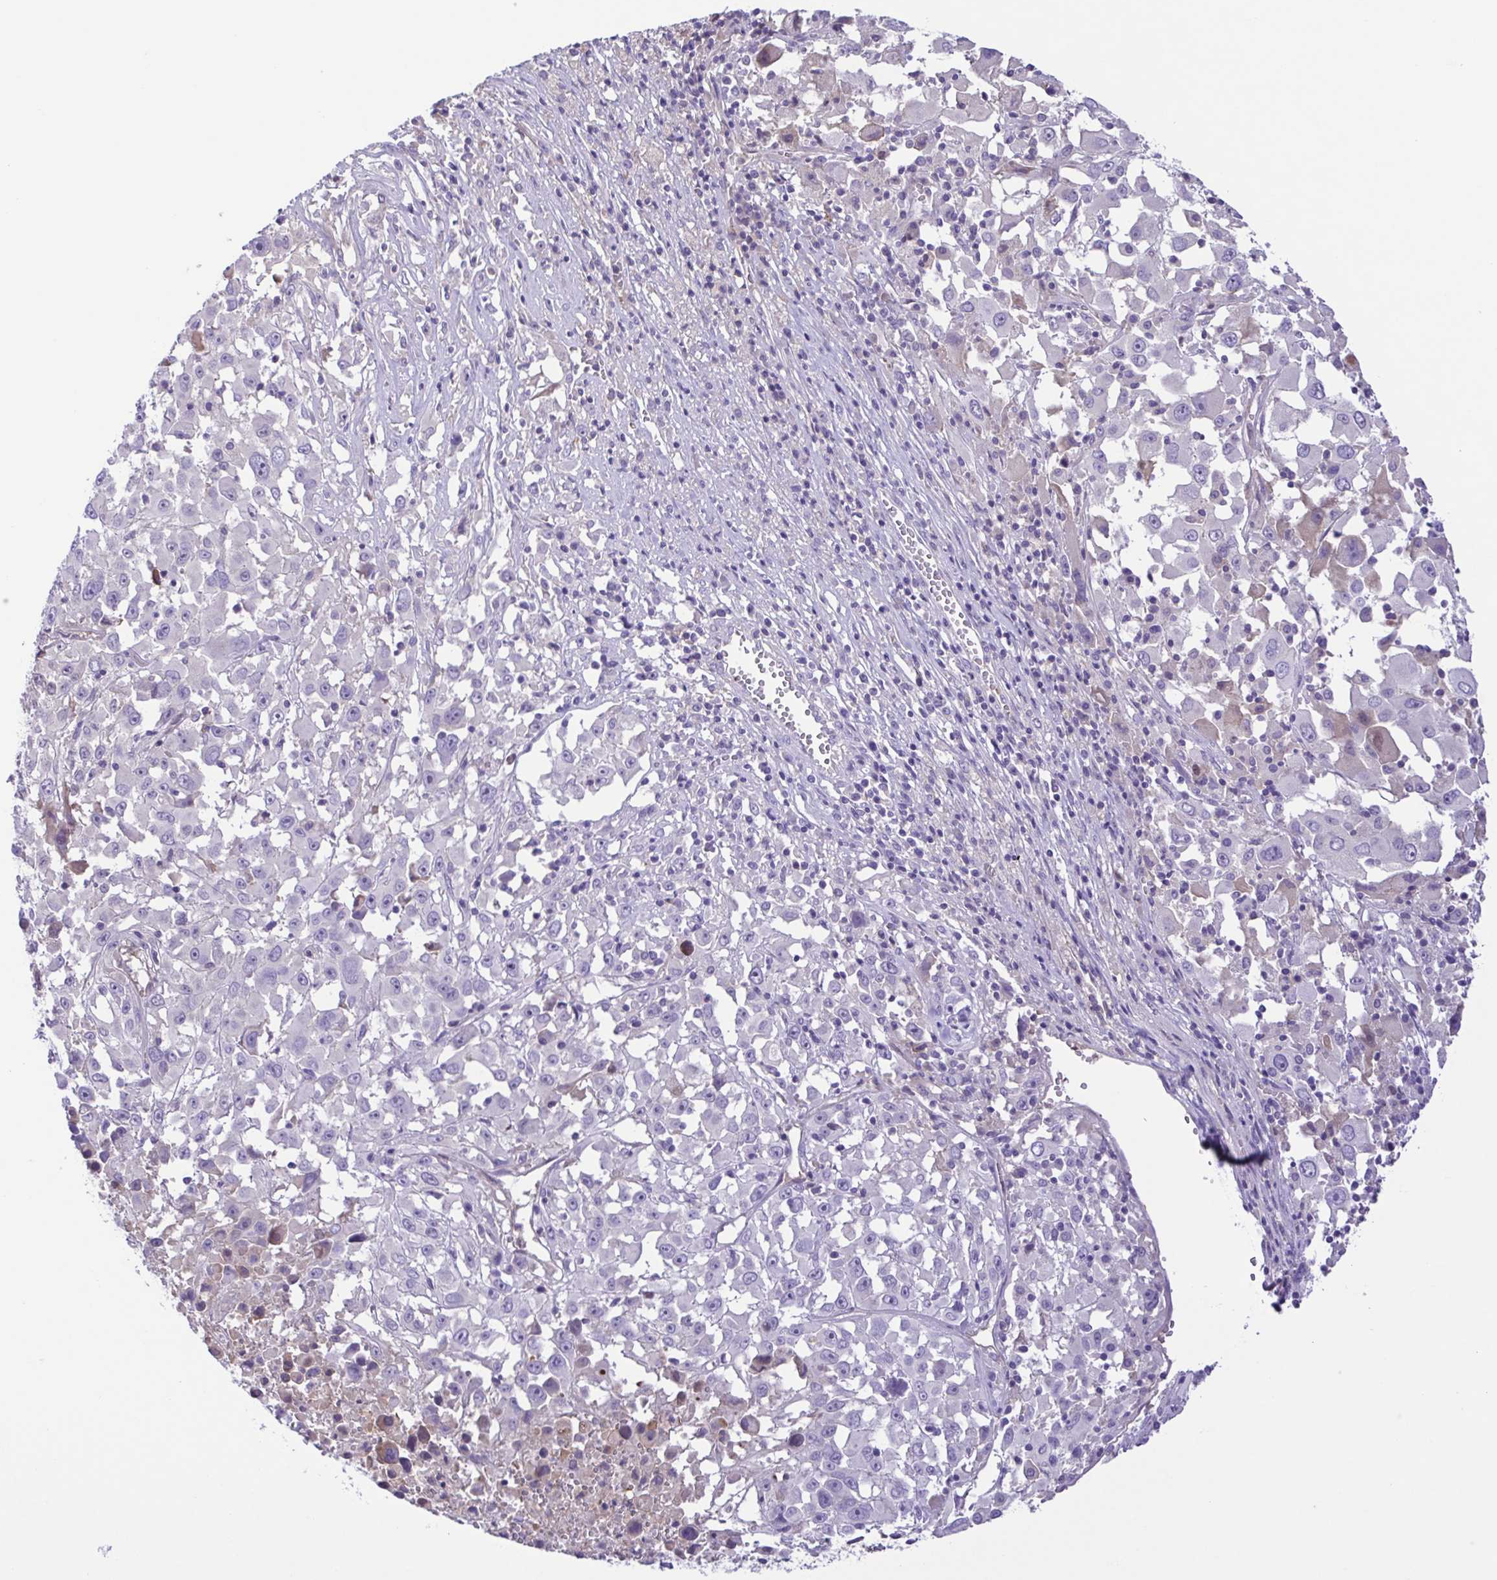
{"staining": {"intensity": "negative", "quantity": "none", "location": "none"}, "tissue": "melanoma", "cell_type": "Tumor cells", "image_type": "cancer", "snomed": [{"axis": "morphology", "description": "Malignant melanoma, Metastatic site"}, {"axis": "topography", "description": "Soft tissue"}], "caption": "Immunohistochemistry image of malignant melanoma (metastatic site) stained for a protein (brown), which displays no positivity in tumor cells.", "gene": "IGFL1", "patient": {"sex": "male", "age": 50}}